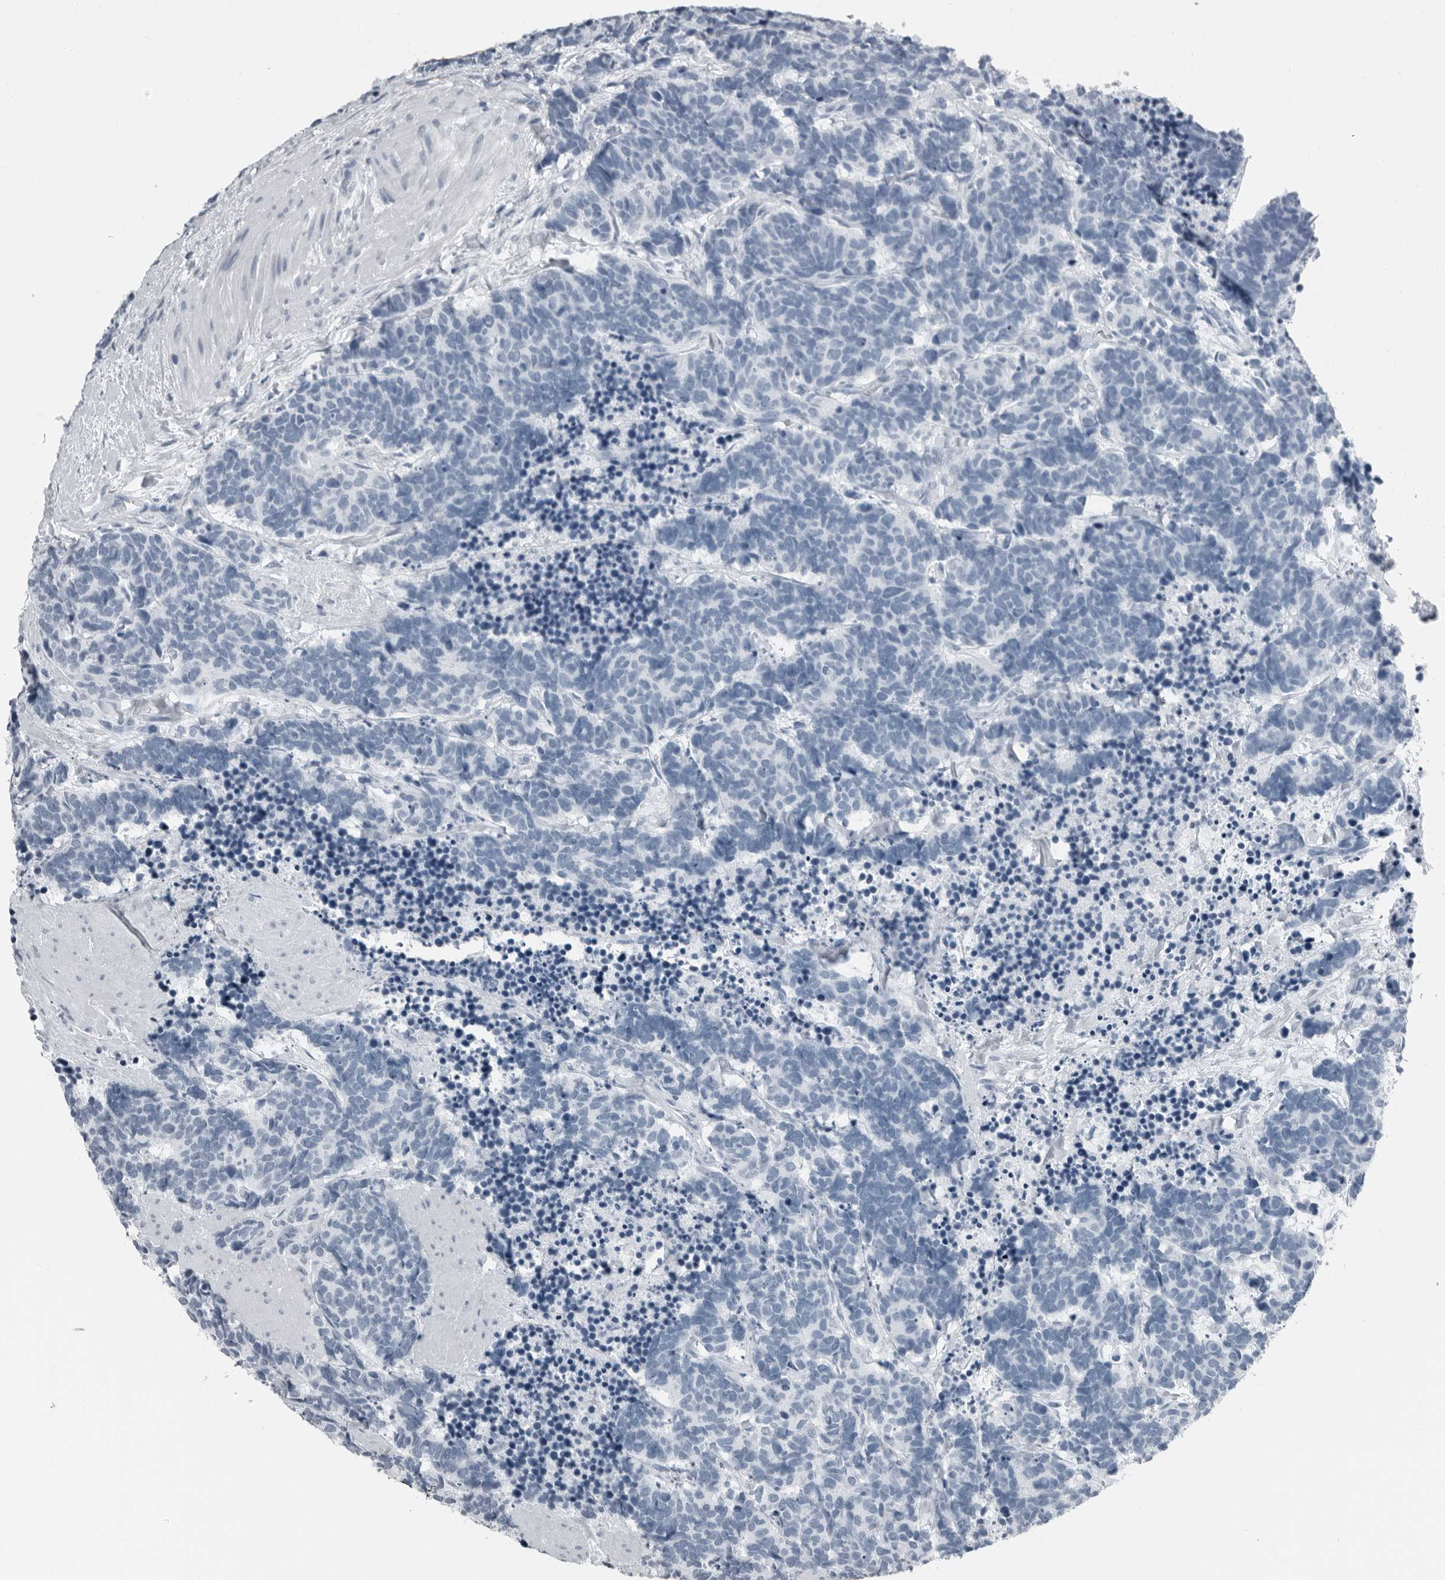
{"staining": {"intensity": "negative", "quantity": "none", "location": "none"}, "tissue": "carcinoid", "cell_type": "Tumor cells", "image_type": "cancer", "snomed": [{"axis": "morphology", "description": "Carcinoma, NOS"}, {"axis": "morphology", "description": "Carcinoid, malignant, NOS"}, {"axis": "topography", "description": "Urinary bladder"}], "caption": "Immunohistochemistry of human carcinoid (malignant) shows no expression in tumor cells.", "gene": "PRSS1", "patient": {"sex": "male", "age": 57}}